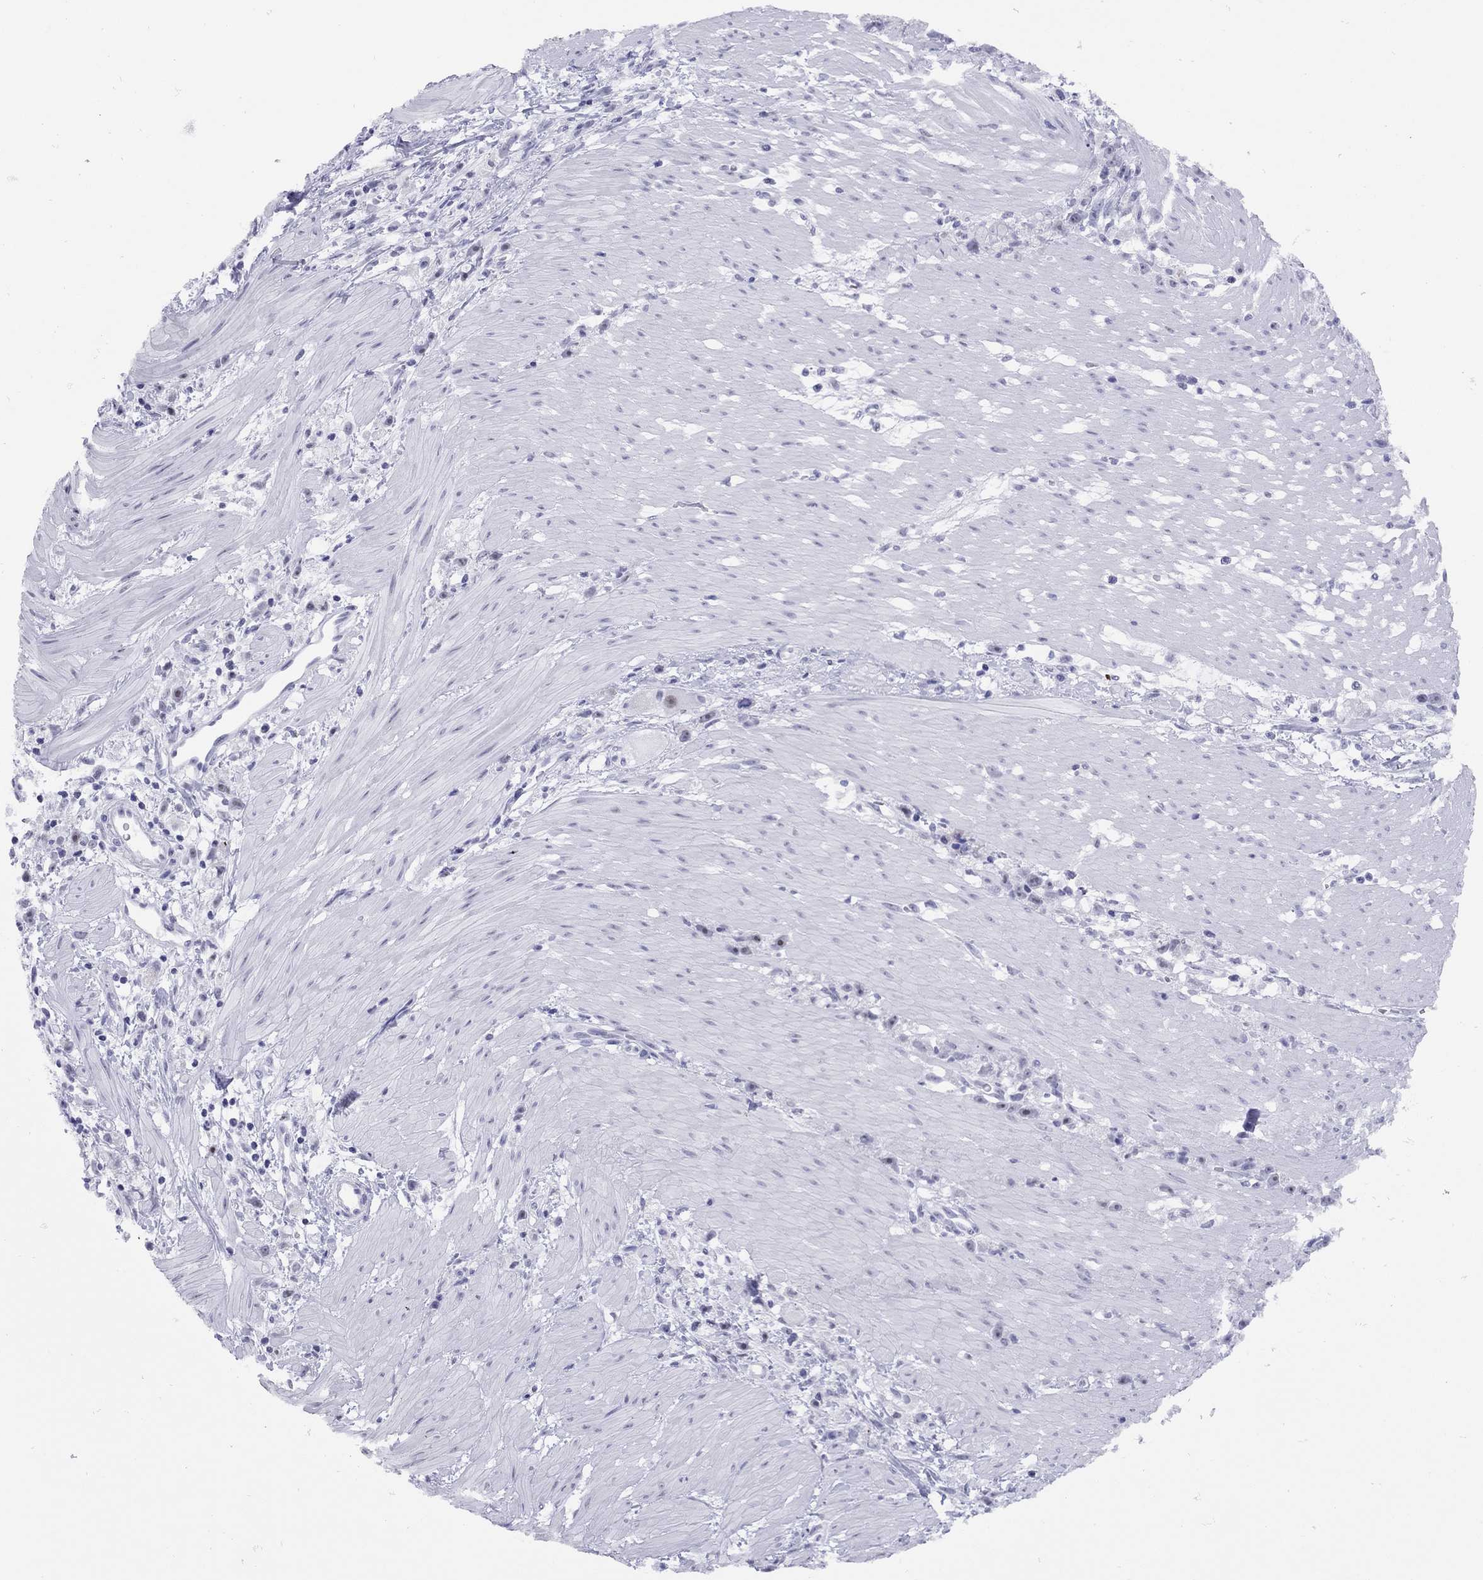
{"staining": {"intensity": "negative", "quantity": "none", "location": "none"}, "tissue": "stomach cancer", "cell_type": "Tumor cells", "image_type": "cancer", "snomed": [{"axis": "morphology", "description": "Adenocarcinoma, NOS"}, {"axis": "topography", "description": "Stomach"}], "caption": "IHC photomicrograph of human stomach cancer stained for a protein (brown), which shows no expression in tumor cells.", "gene": "LYAR", "patient": {"sex": "female", "age": 59}}